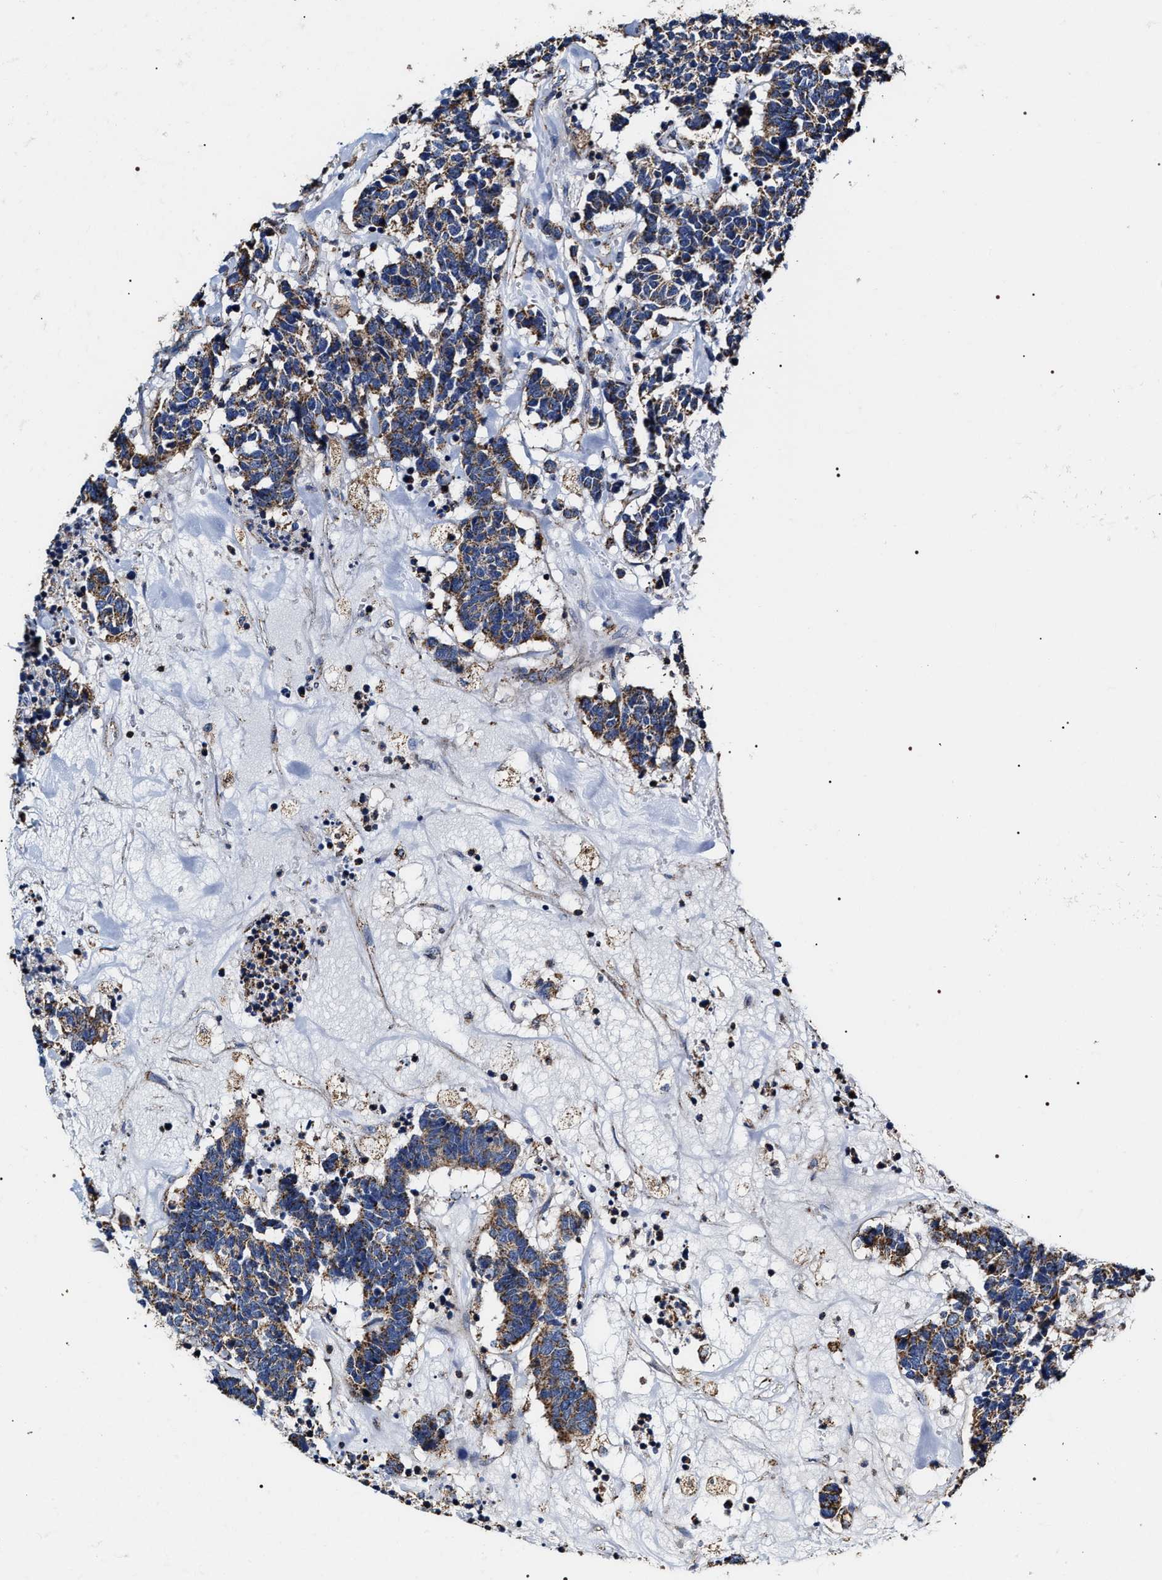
{"staining": {"intensity": "moderate", "quantity": ">75%", "location": "cytoplasmic/membranous"}, "tissue": "carcinoid", "cell_type": "Tumor cells", "image_type": "cancer", "snomed": [{"axis": "morphology", "description": "Carcinoma, NOS"}, {"axis": "morphology", "description": "Carcinoid, malignant, NOS"}, {"axis": "topography", "description": "Urinary bladder"}], "caption": "This histopathology image demonstrates immunohistochemistry staining of carcinoid, with medium moderate cytoplasmic/membranous positivity in about >75% of tumor cells.", "gene": "COG5", "patient": {"sex": "male", "age": 57}}